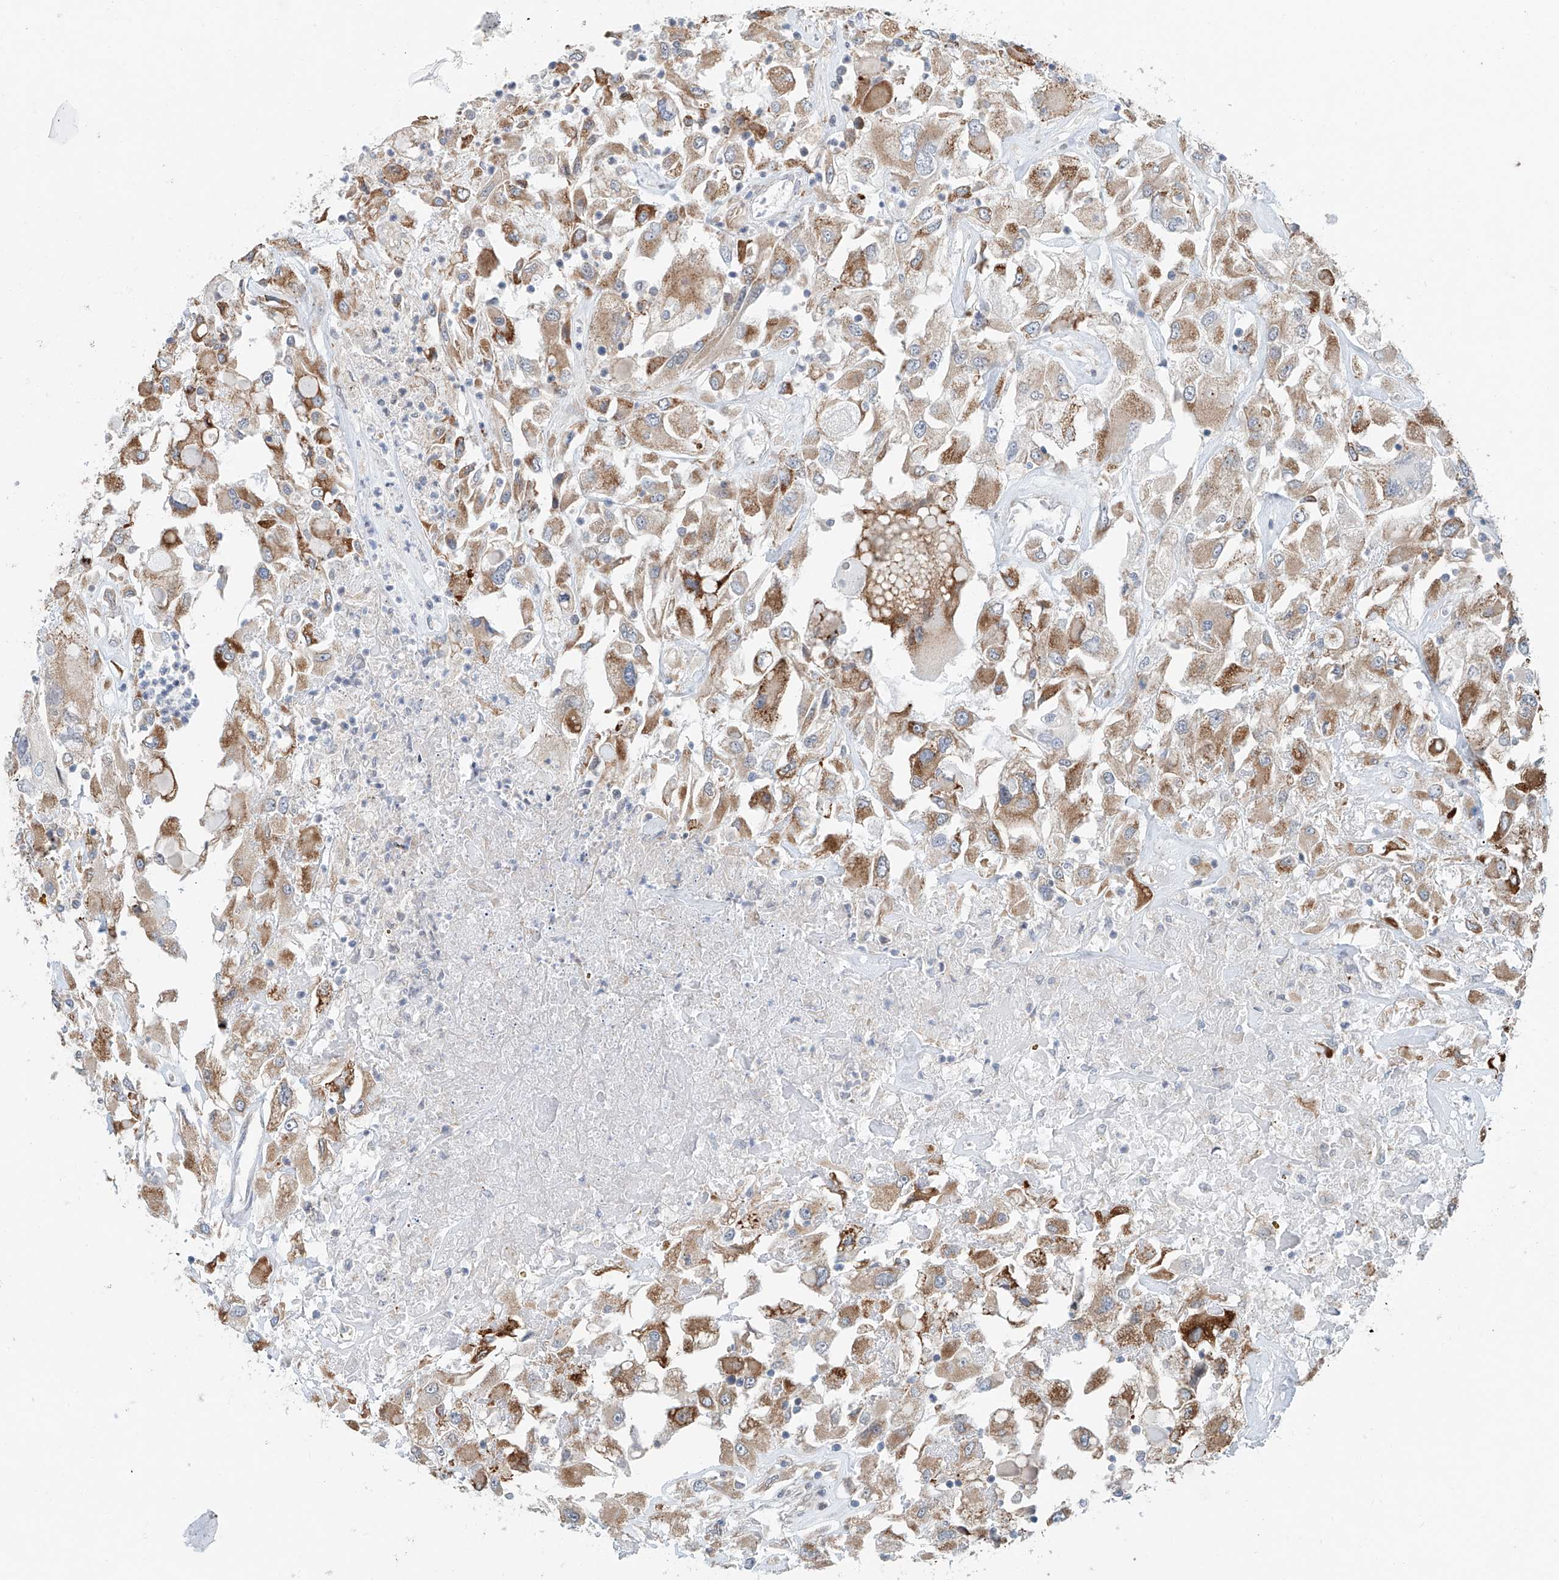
{"staining": {"intensity": "moderate", "quantity": ">75%", "location": "cytoplasmic/membranous"}, "tissue": "renal cancer", "cell_type": "Tumor cells", "image_type": "cancer", "snomed": [{"axis": "morphology", "description": "Adenocarcinoma, NOS"}, {"axis": "topography", "description": "Kidney"}], "caption": "The micrograph shows a brown stain indicating the presence of a protein in the cytoplasmic/membranous of tumor cells in renal cancer.", "gene": "KCNK10", "patient": {"sex": "female", "age": 52}}